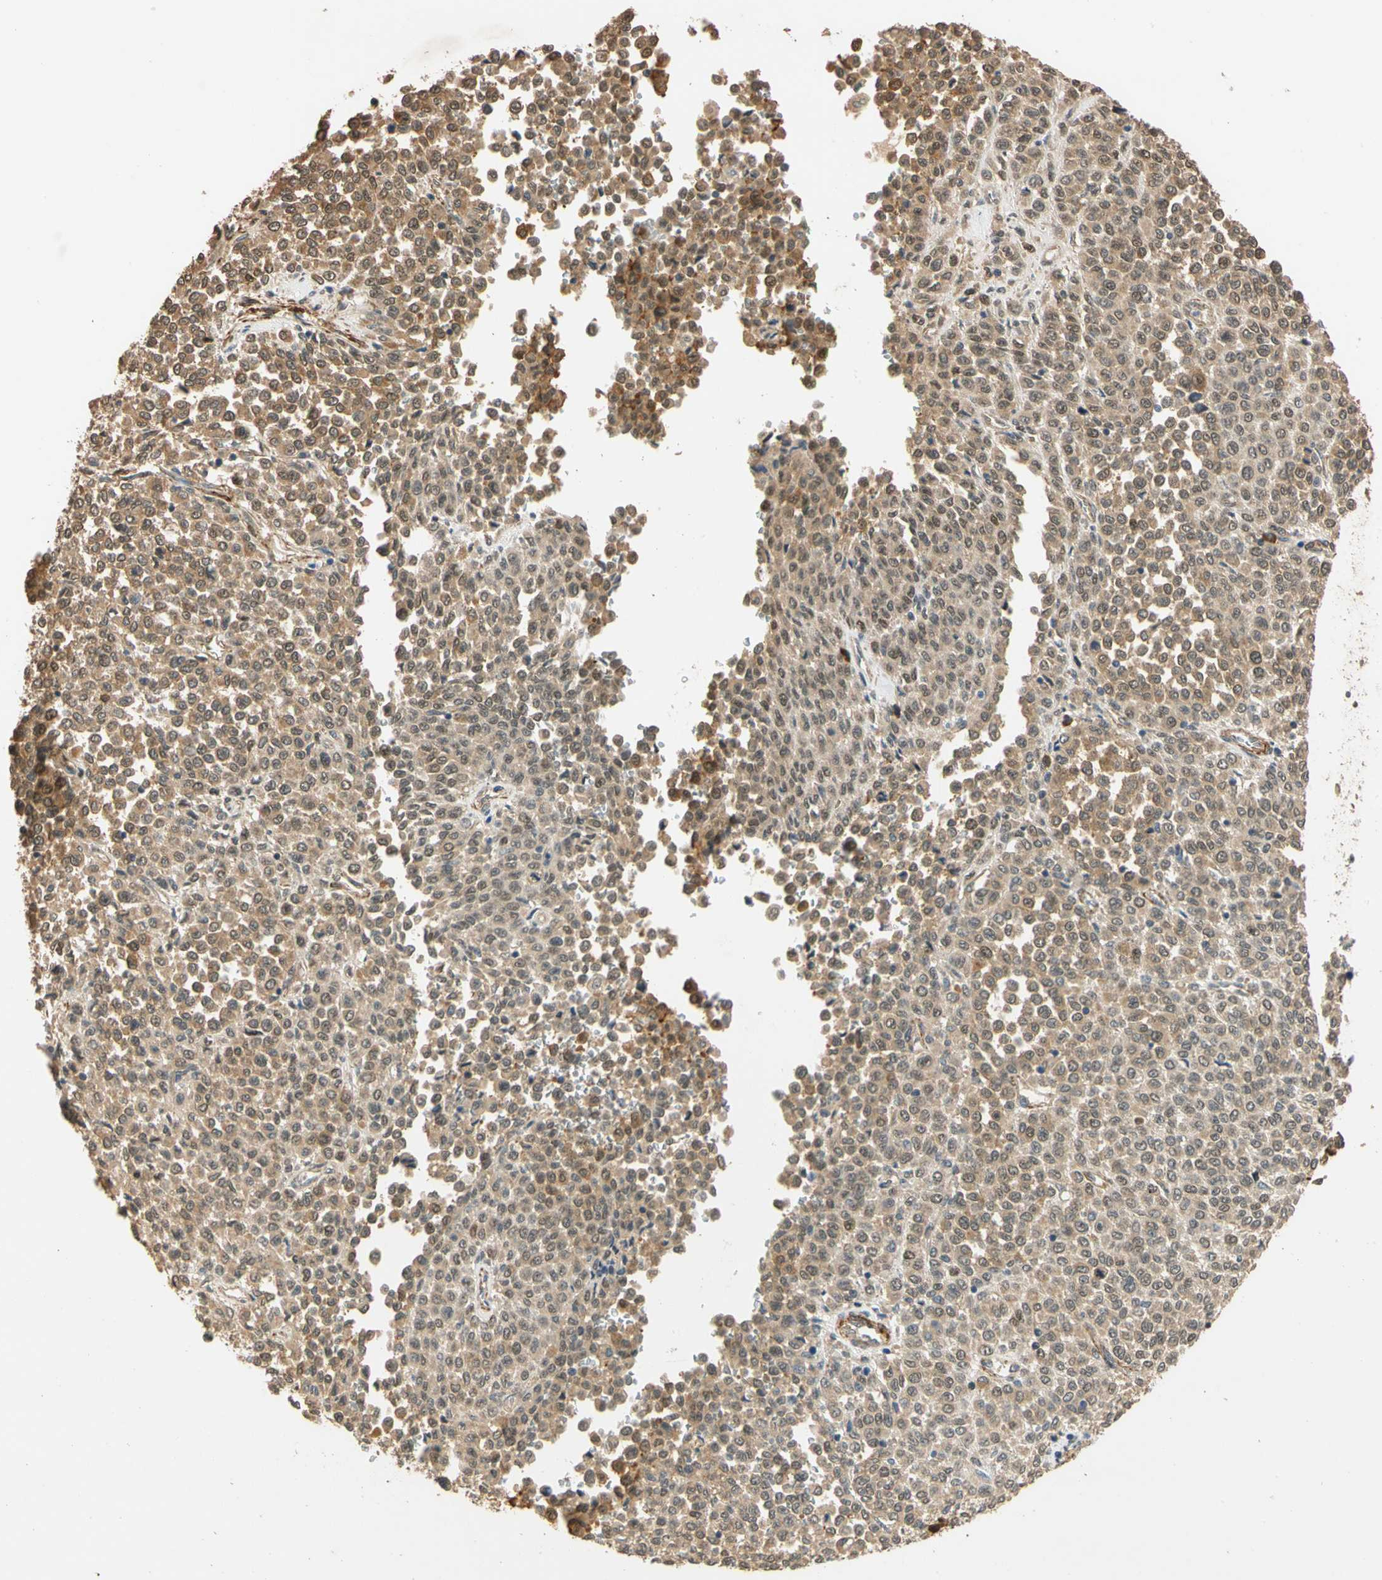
{"staining": {"intensity": "moderate", "quantity": "25%-75%", "location": "cytoplasmic/membranous"}, "tissue": "melanoma", "cell_type": "Tumor cells", "image_type": "cancer", "snomed": [{"axis": "morphology", "description": "Malignant melanoma, Metastatic site"}, {"axis": "topography", "description": "Pancreas"}], "caption": "Human melanoma stained for a protein (brown) displays moderate cytoplasmic/membranous positive positivity in approximately 25%-75% of tumor cells.", "gene": "QSER1", "patient": {"sex": "female", "age": 30}}